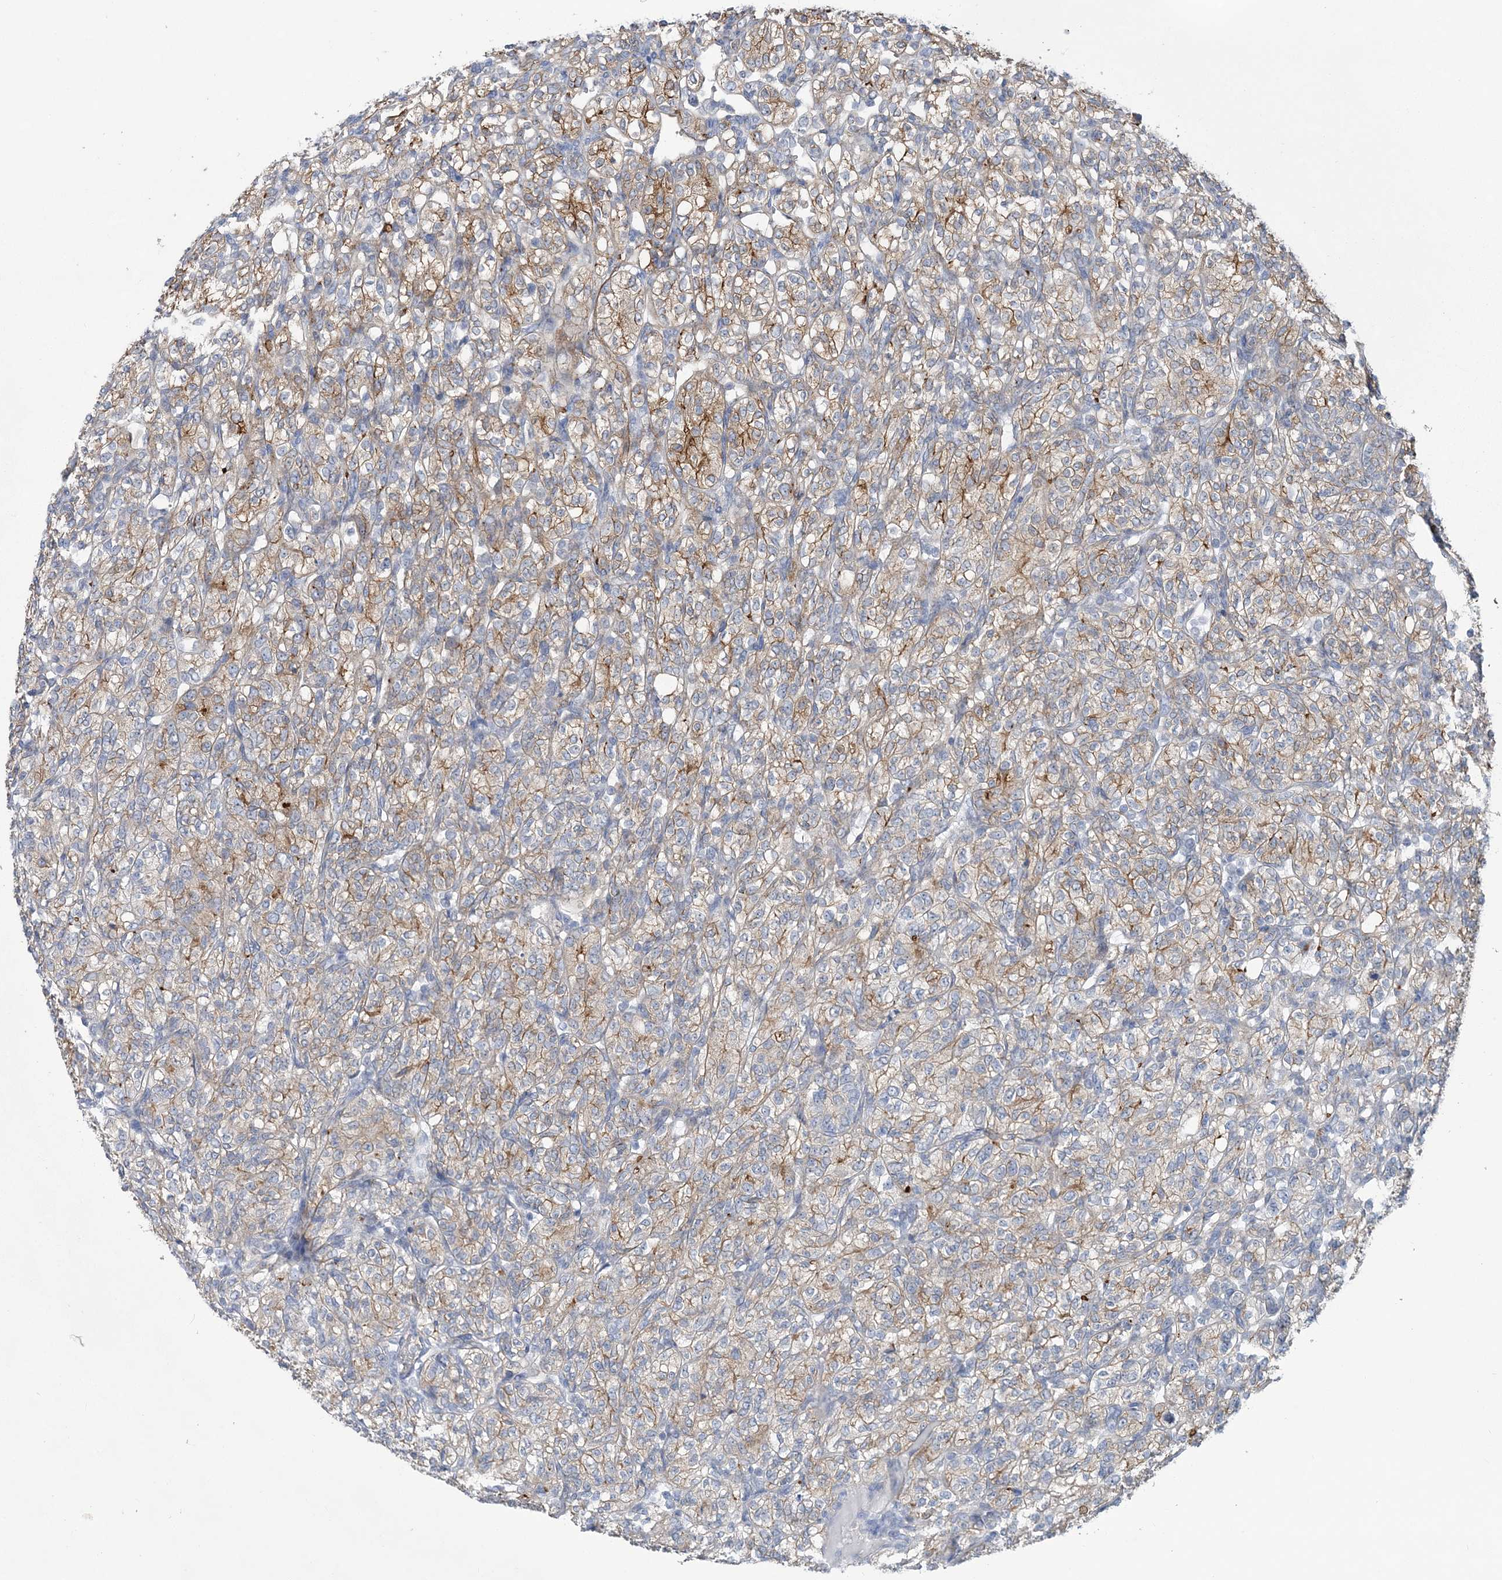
{"staining": {"intensity": "strong", "quantity": "25%-75%", "location": "cytoplasmic/membranous"}, "tissue": "renal cancer", "cell_type": "Tumor cells", "image_type": "cancer", "snomed": [{"axis": "morphology", "description": "Adenocarcinoma, NOS"}, {"axis": "topography", "description": "Kidney"}], "caption": "Protein staining of renal adenocarcinoma tissue demonstrates strong cytoplasmic/membranous positivity in approximately 25%-75% of tumor cells.", "gene": "RAB11FIP5", "patient": {"sex": "male", "age": 77}}